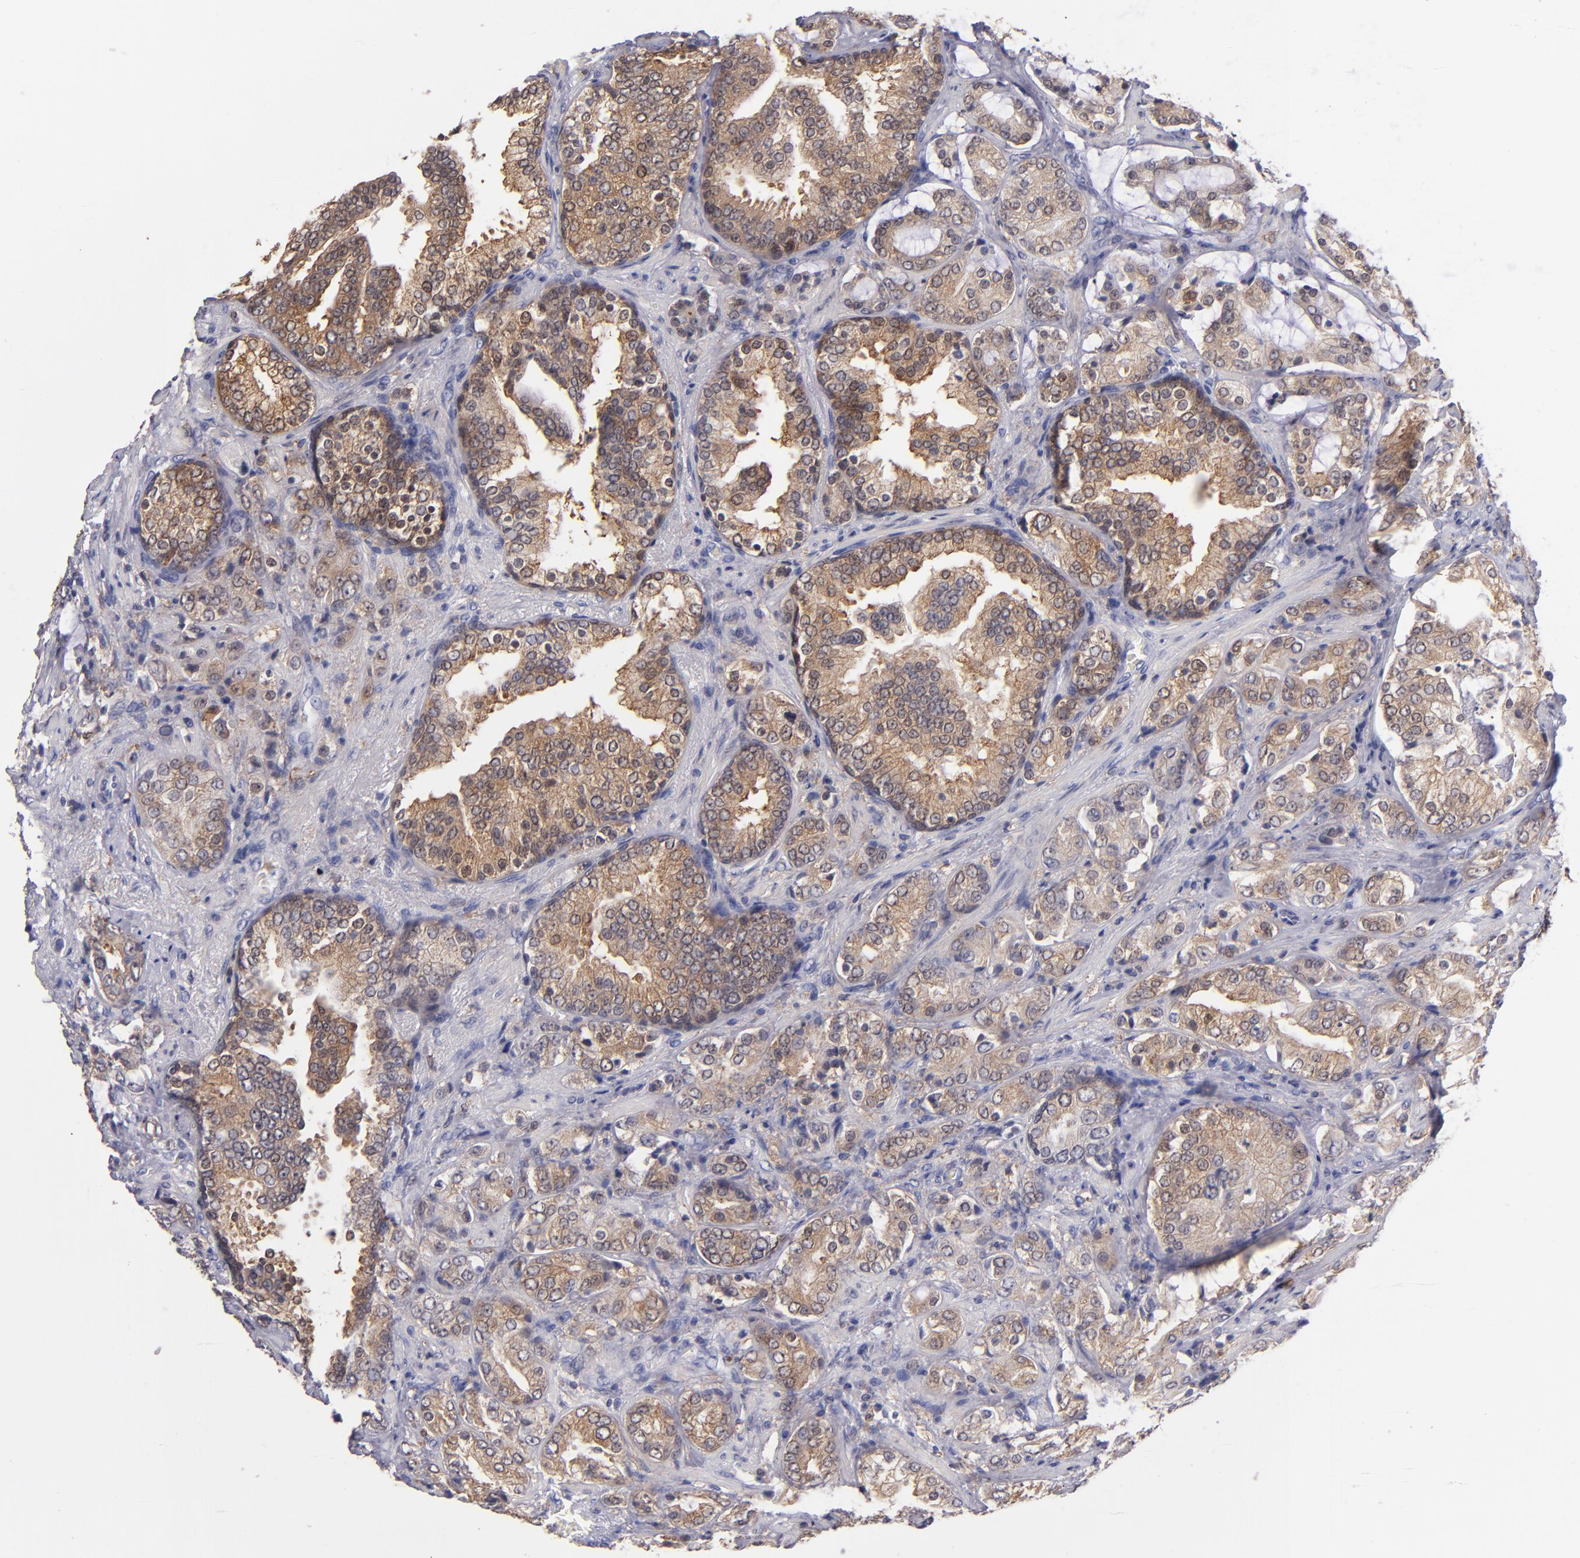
{"staining": {"intensity": "moderate", "quantity": ">75%", "location": "cytoplasmic/membranous"}, "tissue": "prostate cancer", "cell_type": "Tumor cells", "image_type": "cancer", "snomed": [{"axis": "morphology", "description": "Adenocarcinoma, Medium grade"}, {"axis": "topography", "description": "Prostate"}], "caption": "Prostate adenocarcinoma (medium-grade) tissue shows moderate cytoplasmic/membranous expression in about >75% of tumor cells", "gene": "PRKCD", "patient": {"sex": "male", "age": 70}}